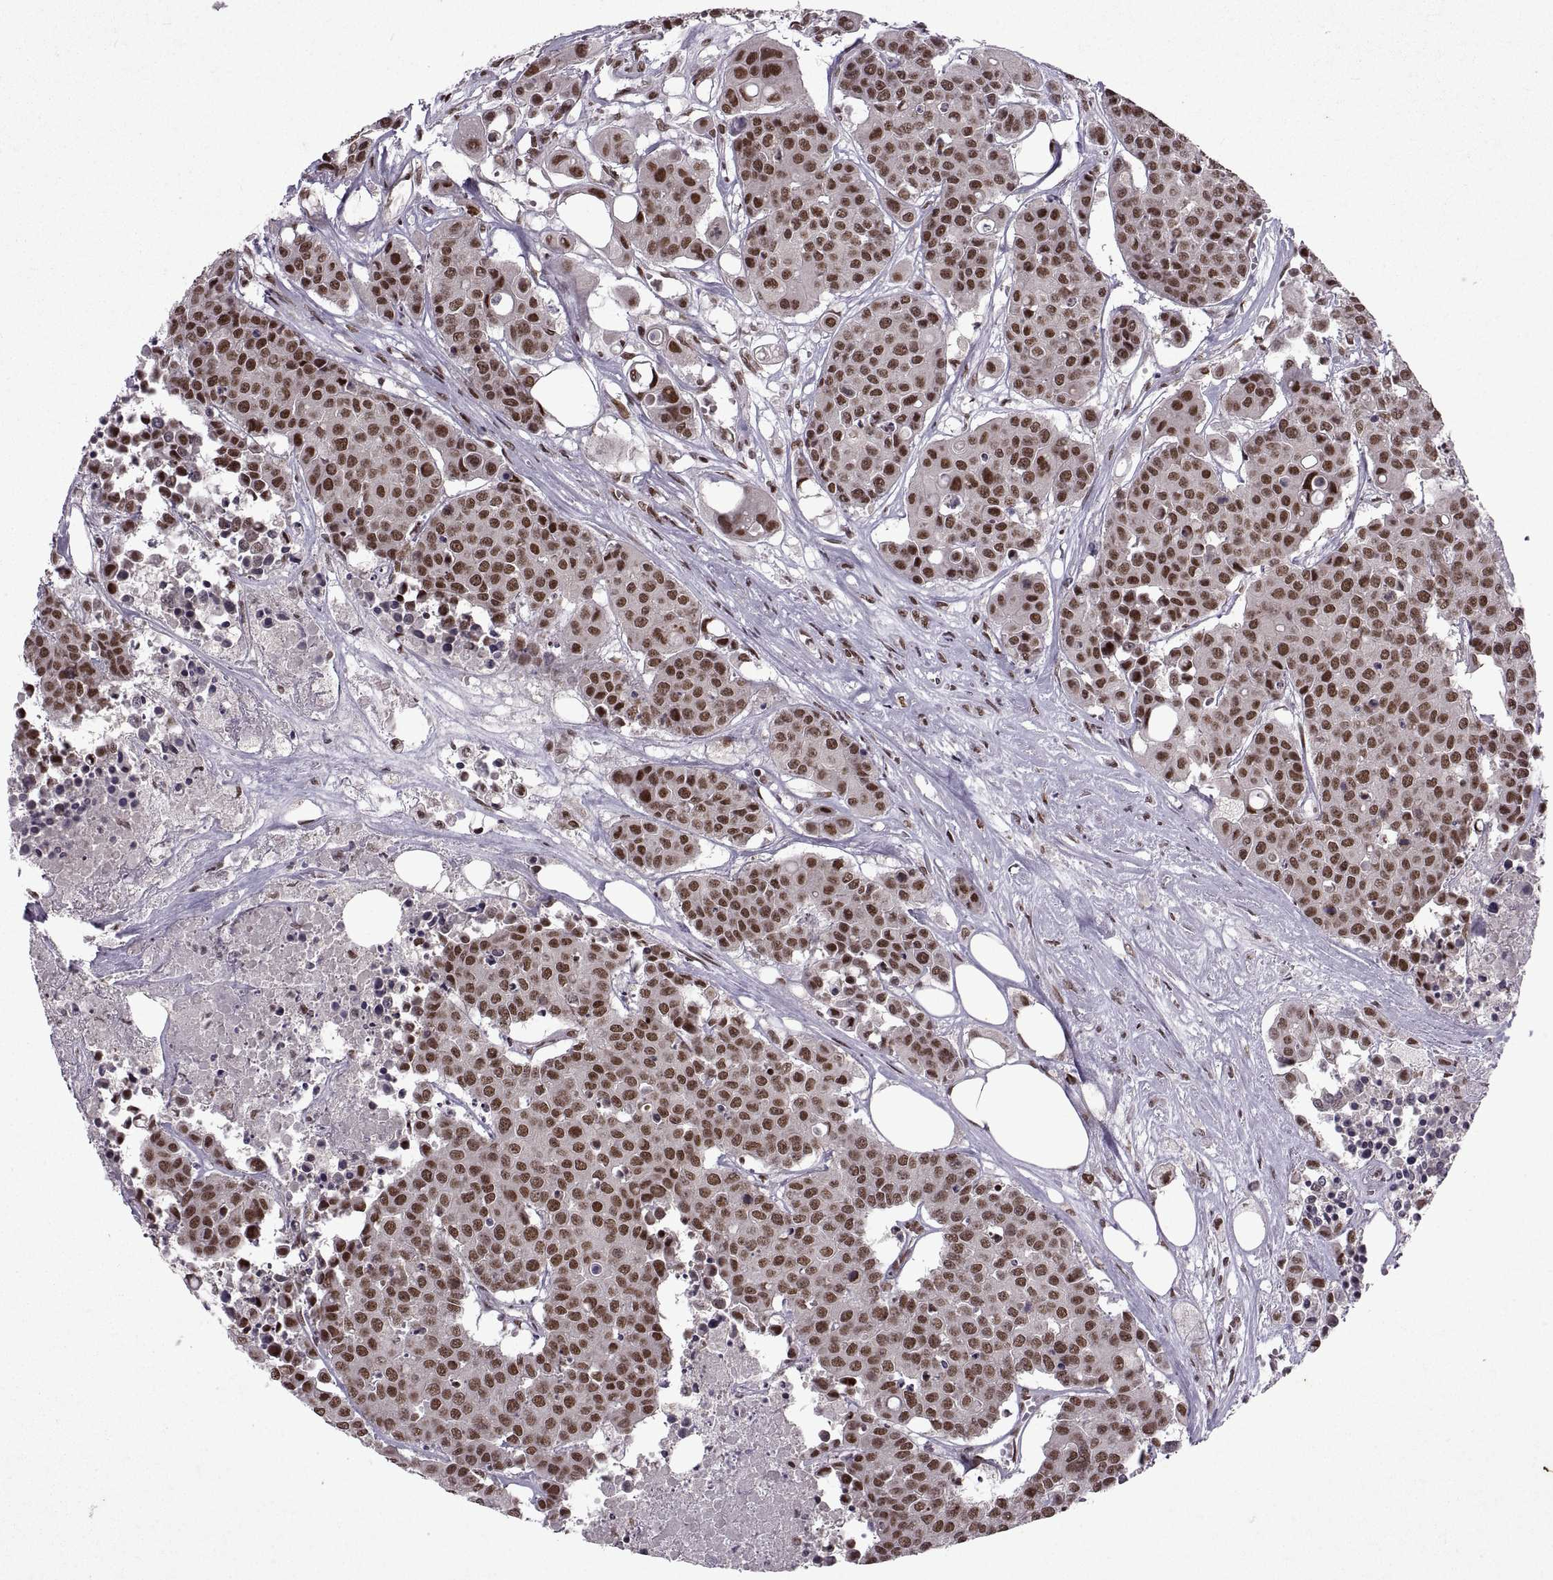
{"staining": {"intensity": "strong", "quantity": ">75%", "location": "nuclear"}, "tissue": "carcinoid", "cell_type": "Tumor cells", "image_type": "cancer", "snomed": [{"axis": "morphology", "description": "Carcinoid, malignant, NOS"}, {"axis": "topography", "description": "Colon"}], "caption": "Carcinoid (malignant) stained for a protein (brown) shows strong nuclear positive expression in about >75% of tumor cells.", "gene": "MT1E", "patient": {"sex": "male", "age": 81}}